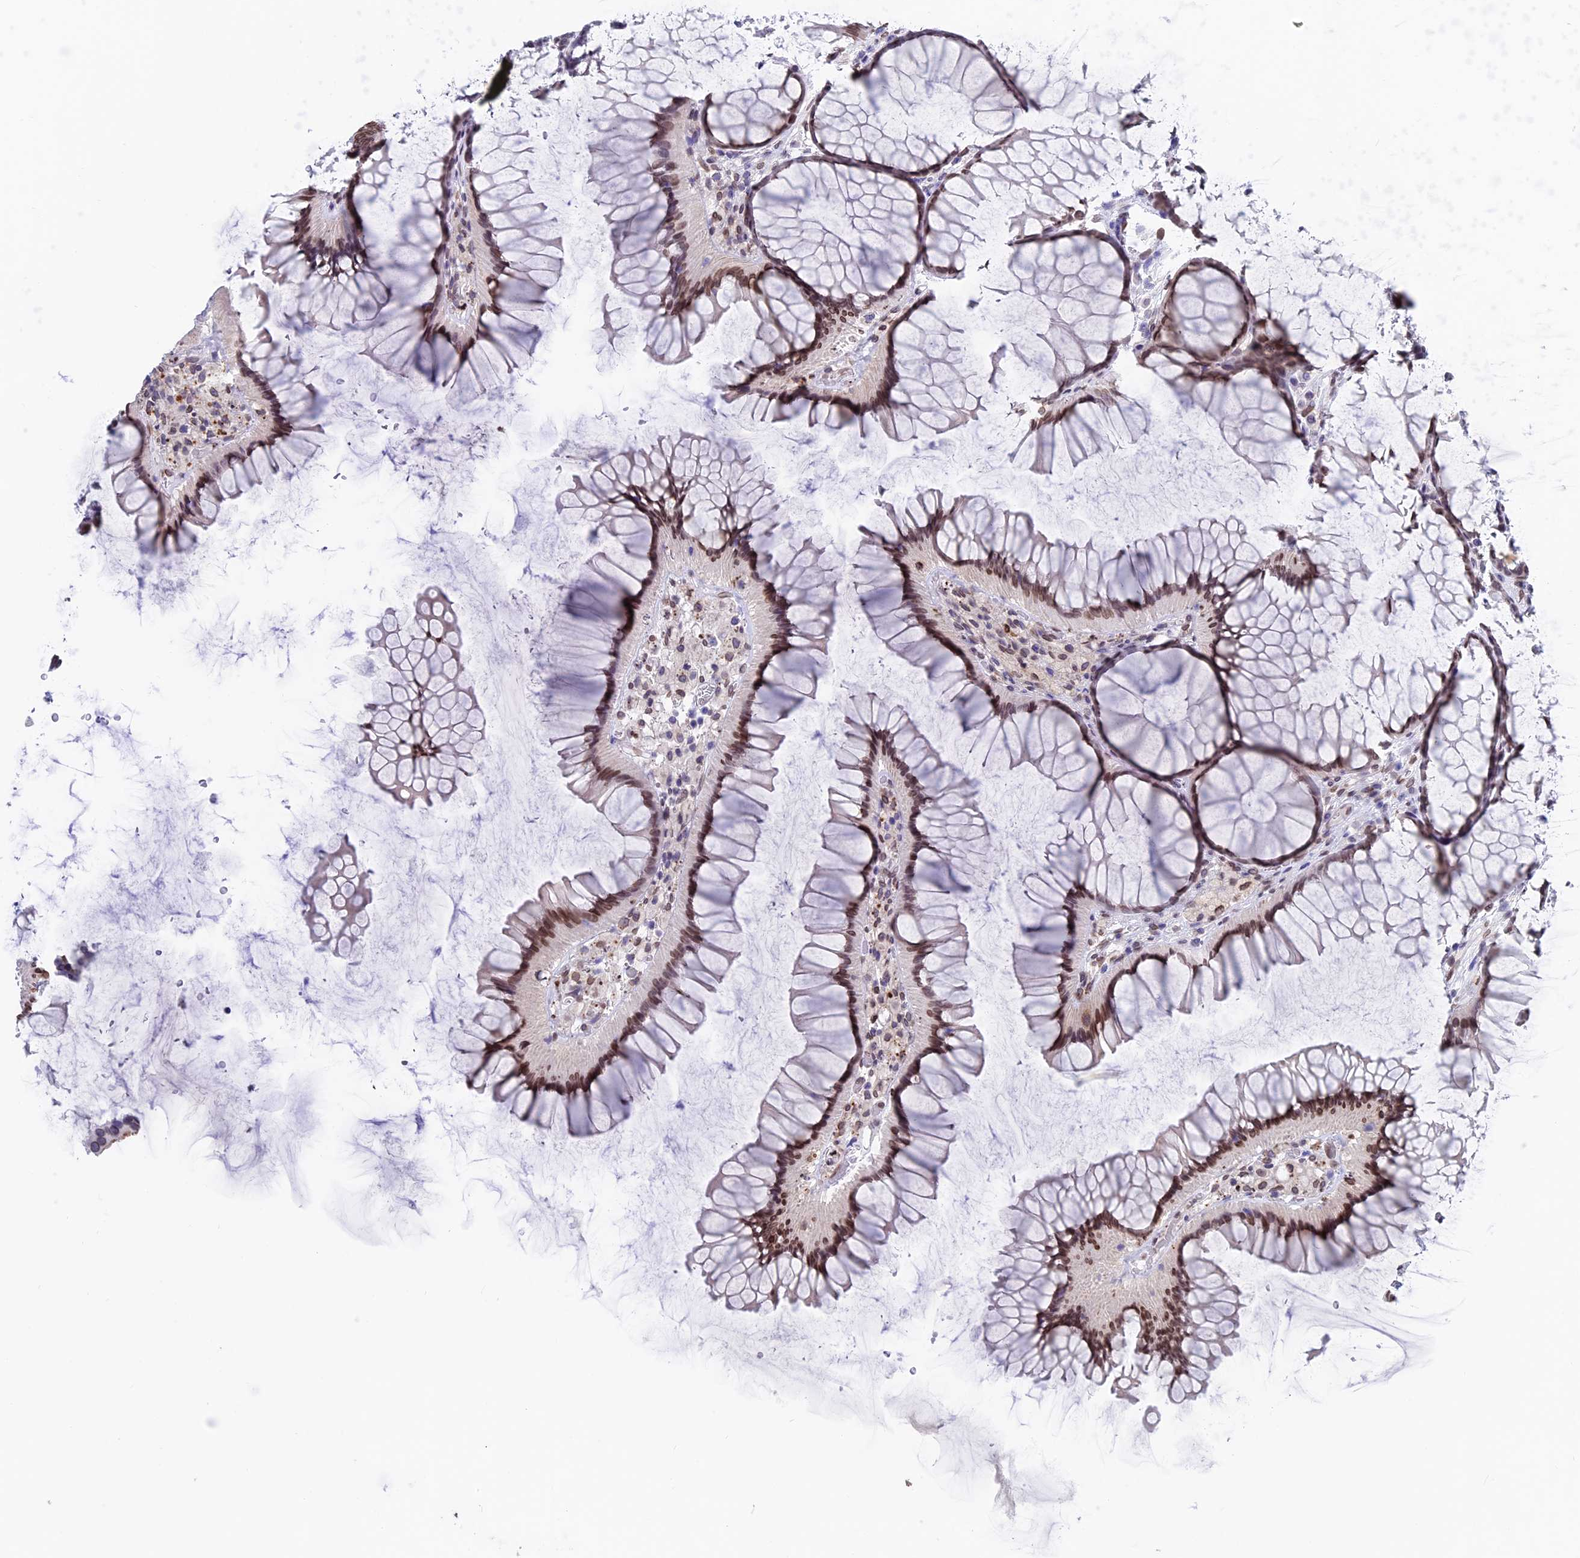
{"staining": {"intensity": "moderate", "quantity": "25%-75%", "location": "nuclear"}, "tissue": "colon", "cell_type": "Glandular cells", "image_type": "normal", "snomed": [{"axis": "morphology", "description": "Normal tissue, NOS"}, {"axis": "topography", "description": "Colon"}], "caption": "Immunohistochemical staining of normal colon exhibits 25%-75% levels of moderate nuclear protein staining in about 25%-75% of glandular cells.", "gene": "TMPRSS7", "patient": {"sex": "female", "age": 82}}